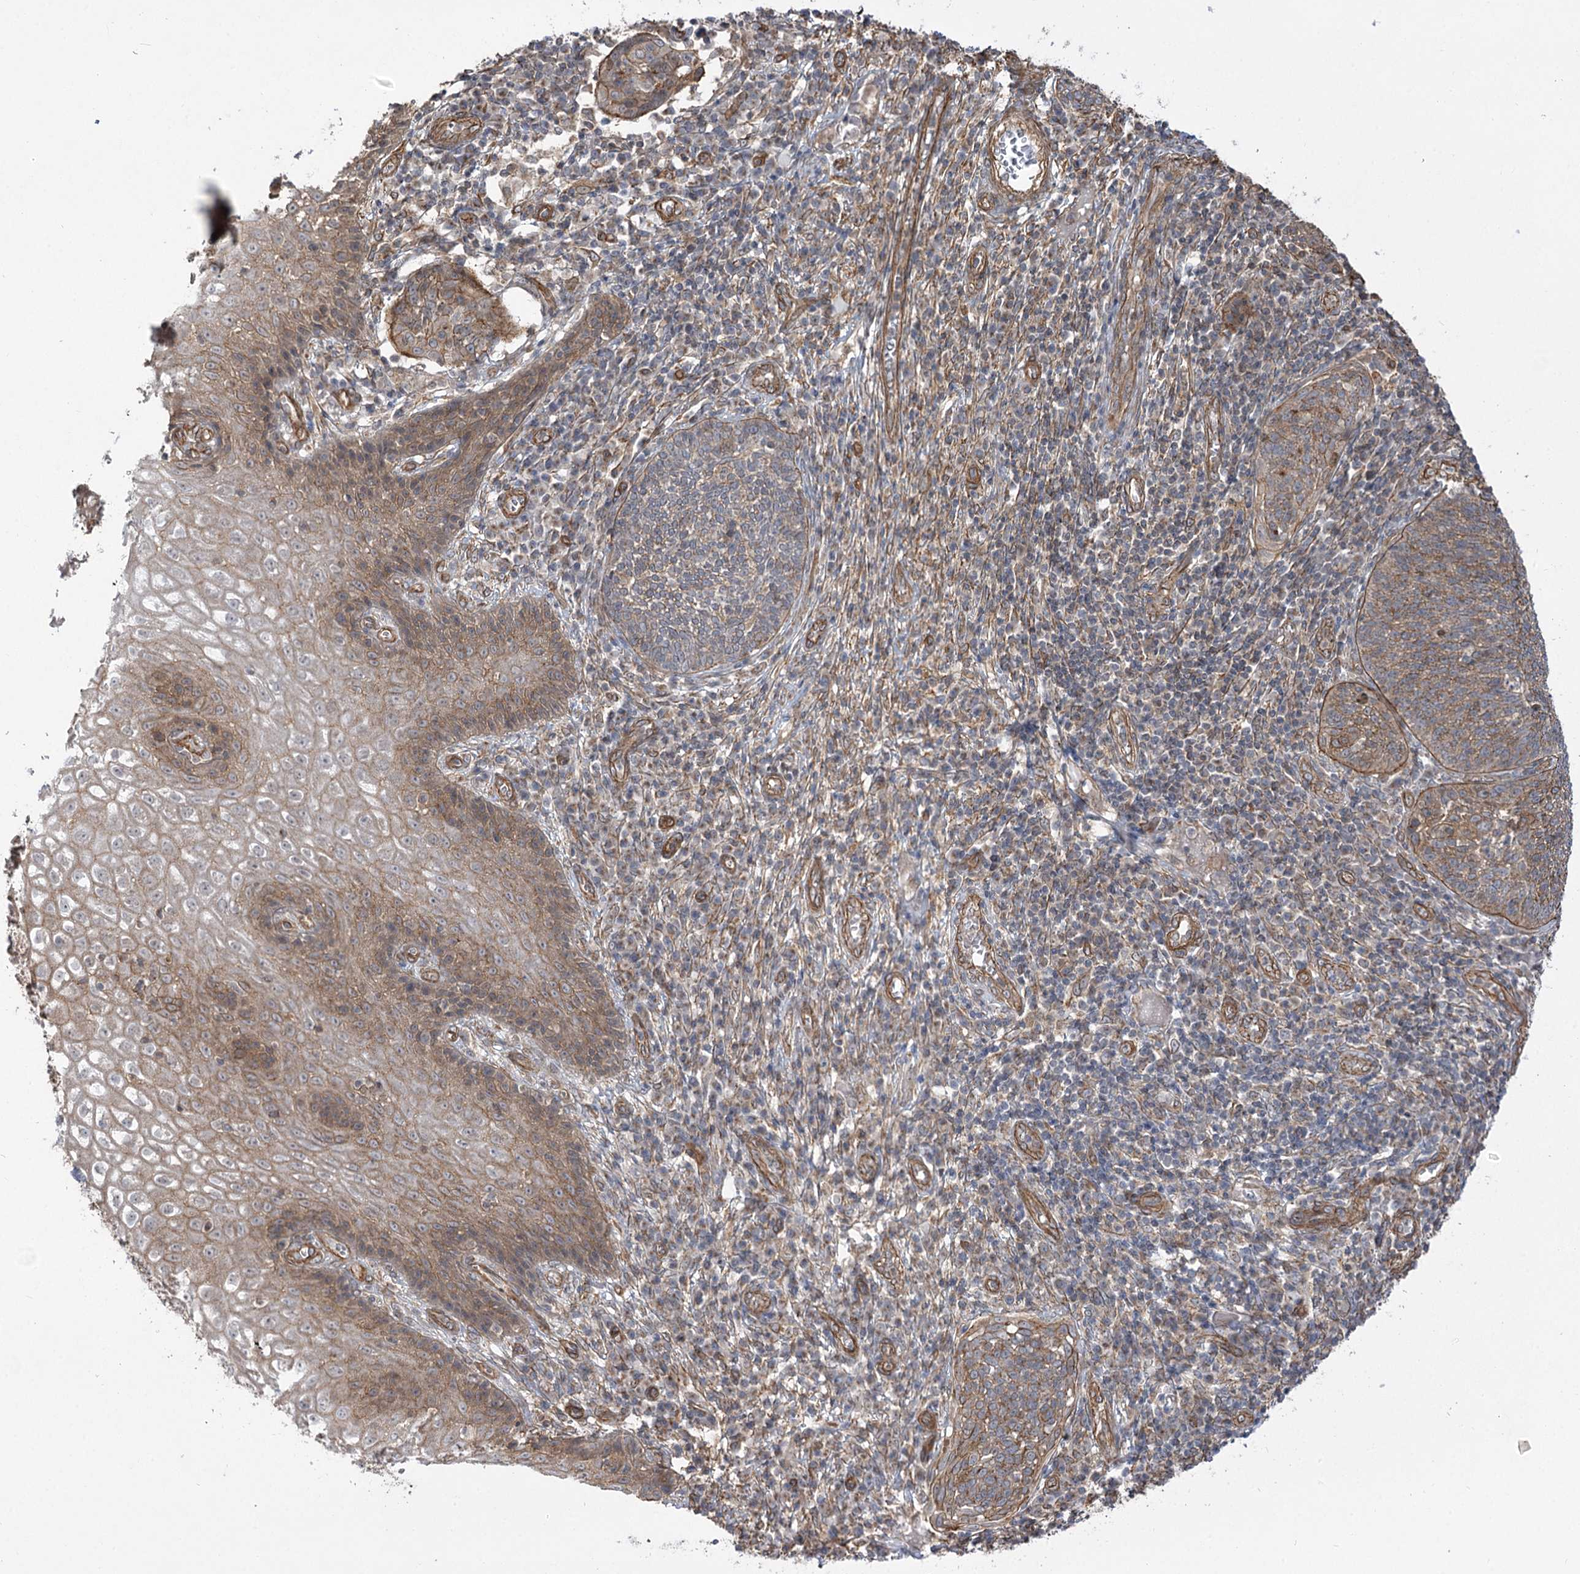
{"staining": {"intensity": "moderate", "quantity": ">75%", "location": "cytoplasmic/membranous"}, "tissue": "cervical cancer", "cell_type": "Tumor cells", "image_type": "cancer", "snomed": [{"axis": "morphology", "description": "Squamous cell carcinoma, NOS"}, {"axis": "topography", "description": "Cervix"}], "caption": "Human cervical squamous cell carcinoma stained for a protein (brown) displays moderate cytoplasmic/membranous positive positivity in approximately >75% of tumor cells.", "gene": "SH3BP5L", "patient": {"sex": "female", "age": 34}}